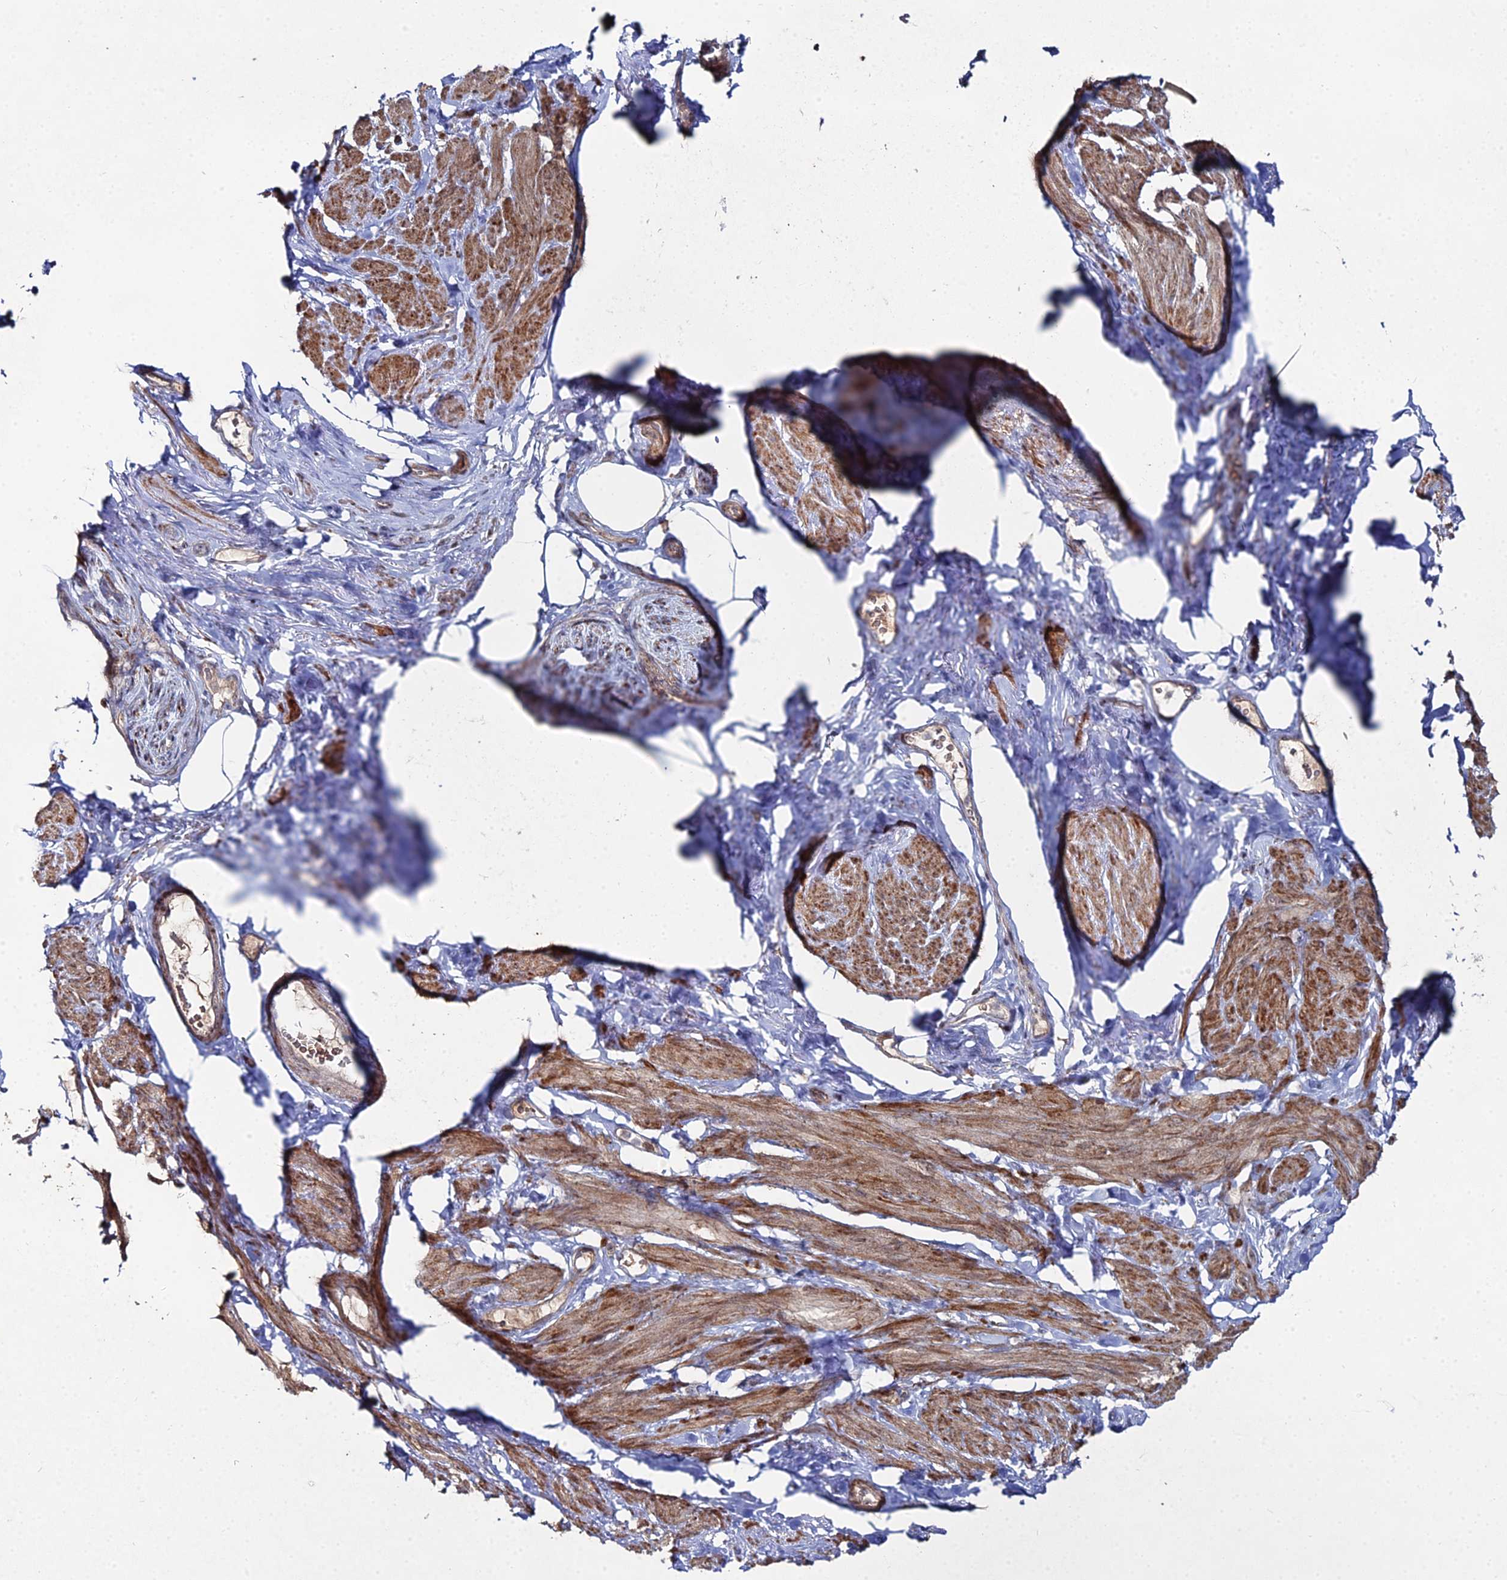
{"staining": {"intensity": "moderate", "quantity": "25%-75%", "location": "cytoplasmic/membranous"}, "tissue": "smooth muscle", "cell_type": "Smooth muscle cells", "image_type": "normal", "snomed": [{"axis": "morphology", "description": "Normal tissue, NOS"}, {"axis": "topography", "description": "Smooth muscle"}, {"axis": "topography", "description": "Peripheral nerve tissue"}], "caption": "Immunohistochemistry (IHC) staining of unremarkable smooth muscle, which exhibits medium levels of moderate cytoplasmic/membranous expression in about 25%-75% of smooth muscle cells indicating moderate cytoplasmic/membranous protein positivity. The staining was performed using DAB (brown) for protein detection and nuclei were counterstained in hematoxylin (blue).", "gene": "SGMS1", "patient": {"sex": "male", "age": 69}}